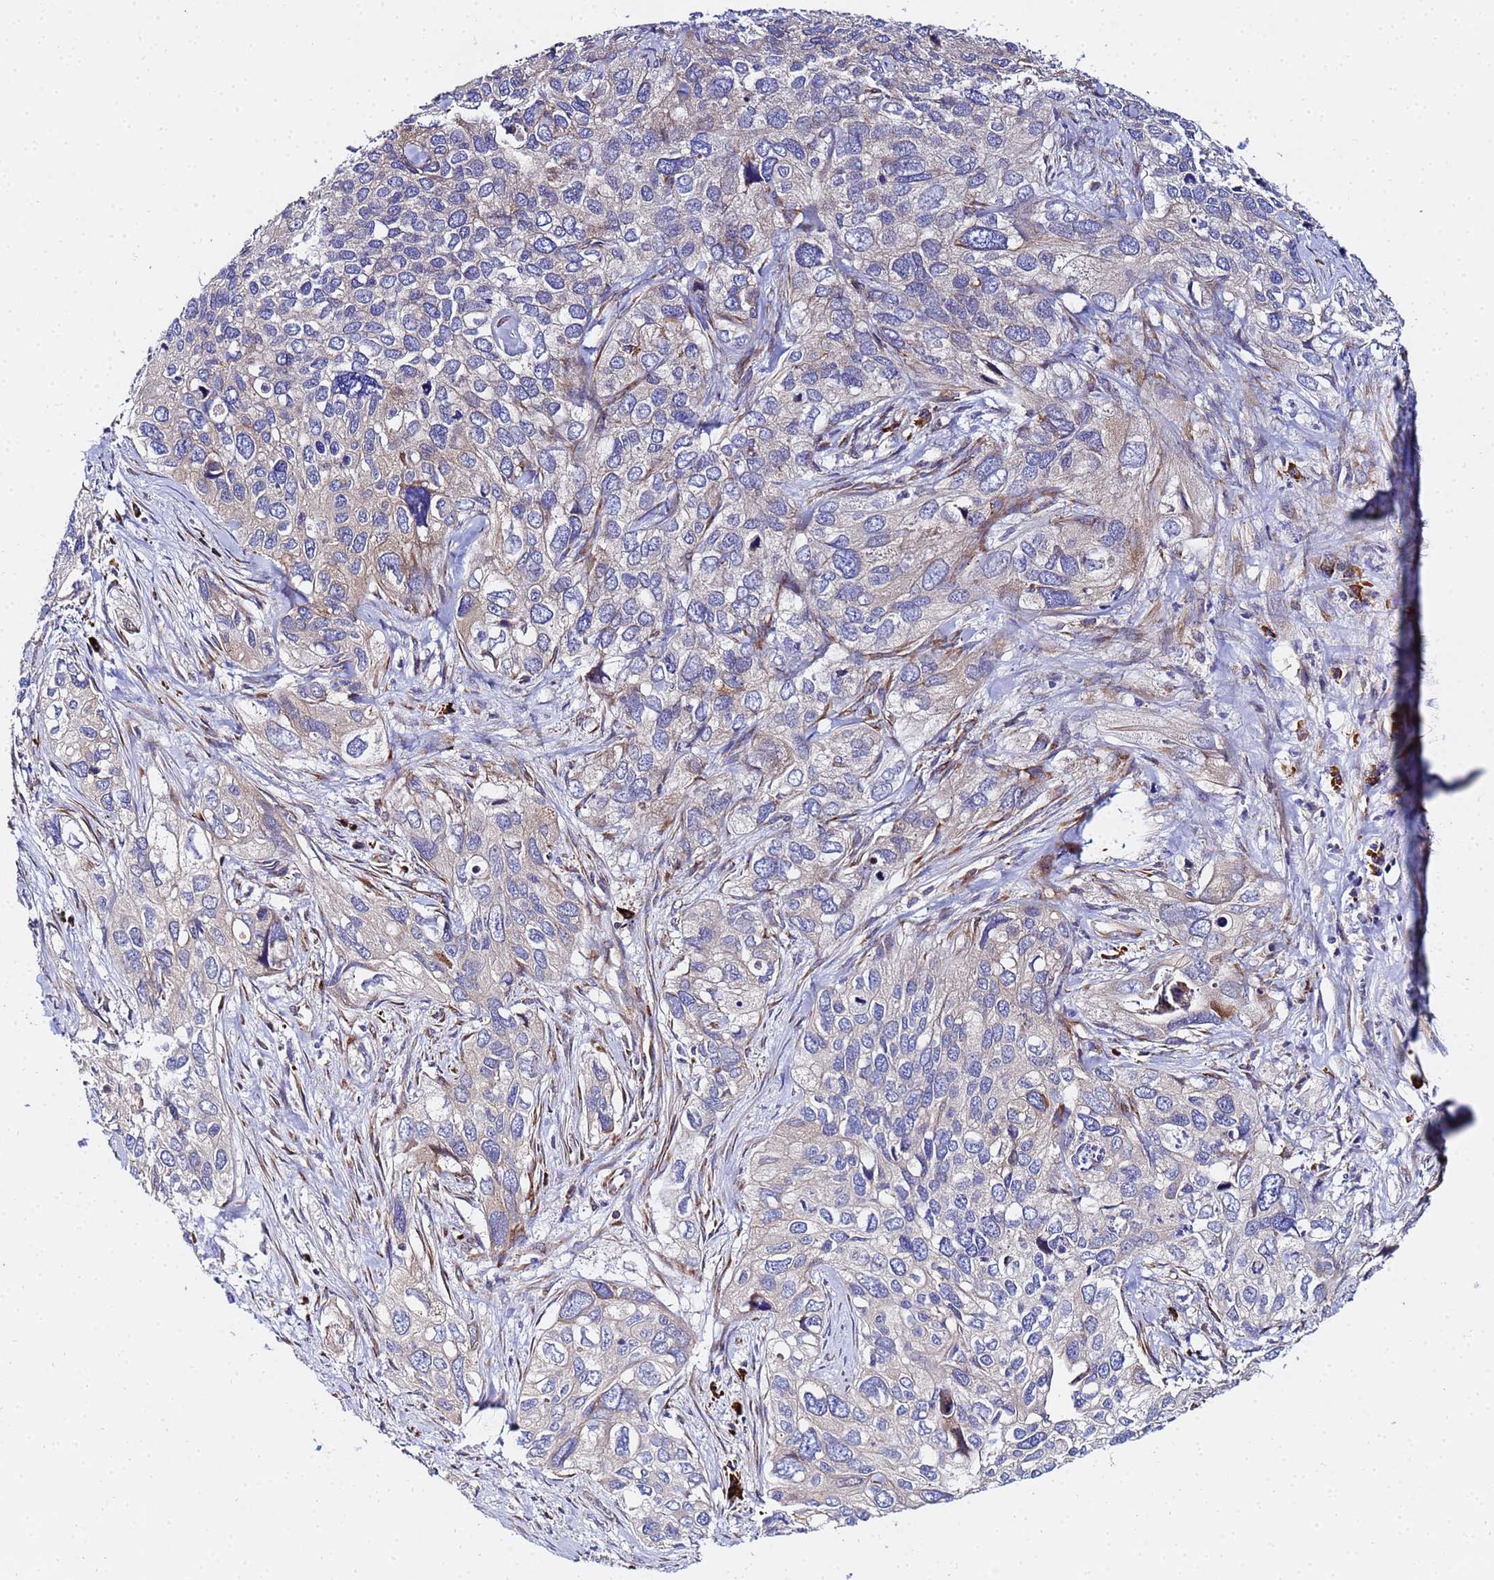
{"staining": {"intensity": "negative", "quantity": "none", "location": "none"}, "tissue": "cervical cancer", "cell_type": "Tumor cells", "image_type": "cancer", "snomed": [{"axis": "morphology", "description": "Squamous cell carcinoma, NOS"}, {"axis": "topography", "description": "Cervix"}], "caption": "DAB (3,3'-diaminobenzidine) immunohistochemical staining of human cervical cancer reveals no significant staining in tumor cells. Brightfield microscopy of IHC stained with DAB (3,3'-diaminobenzidine) (brown) and hematoxylin (blue), captured at high magnification.", "gene": "POM121", "patient": {"sex": "female", "age": 55}}